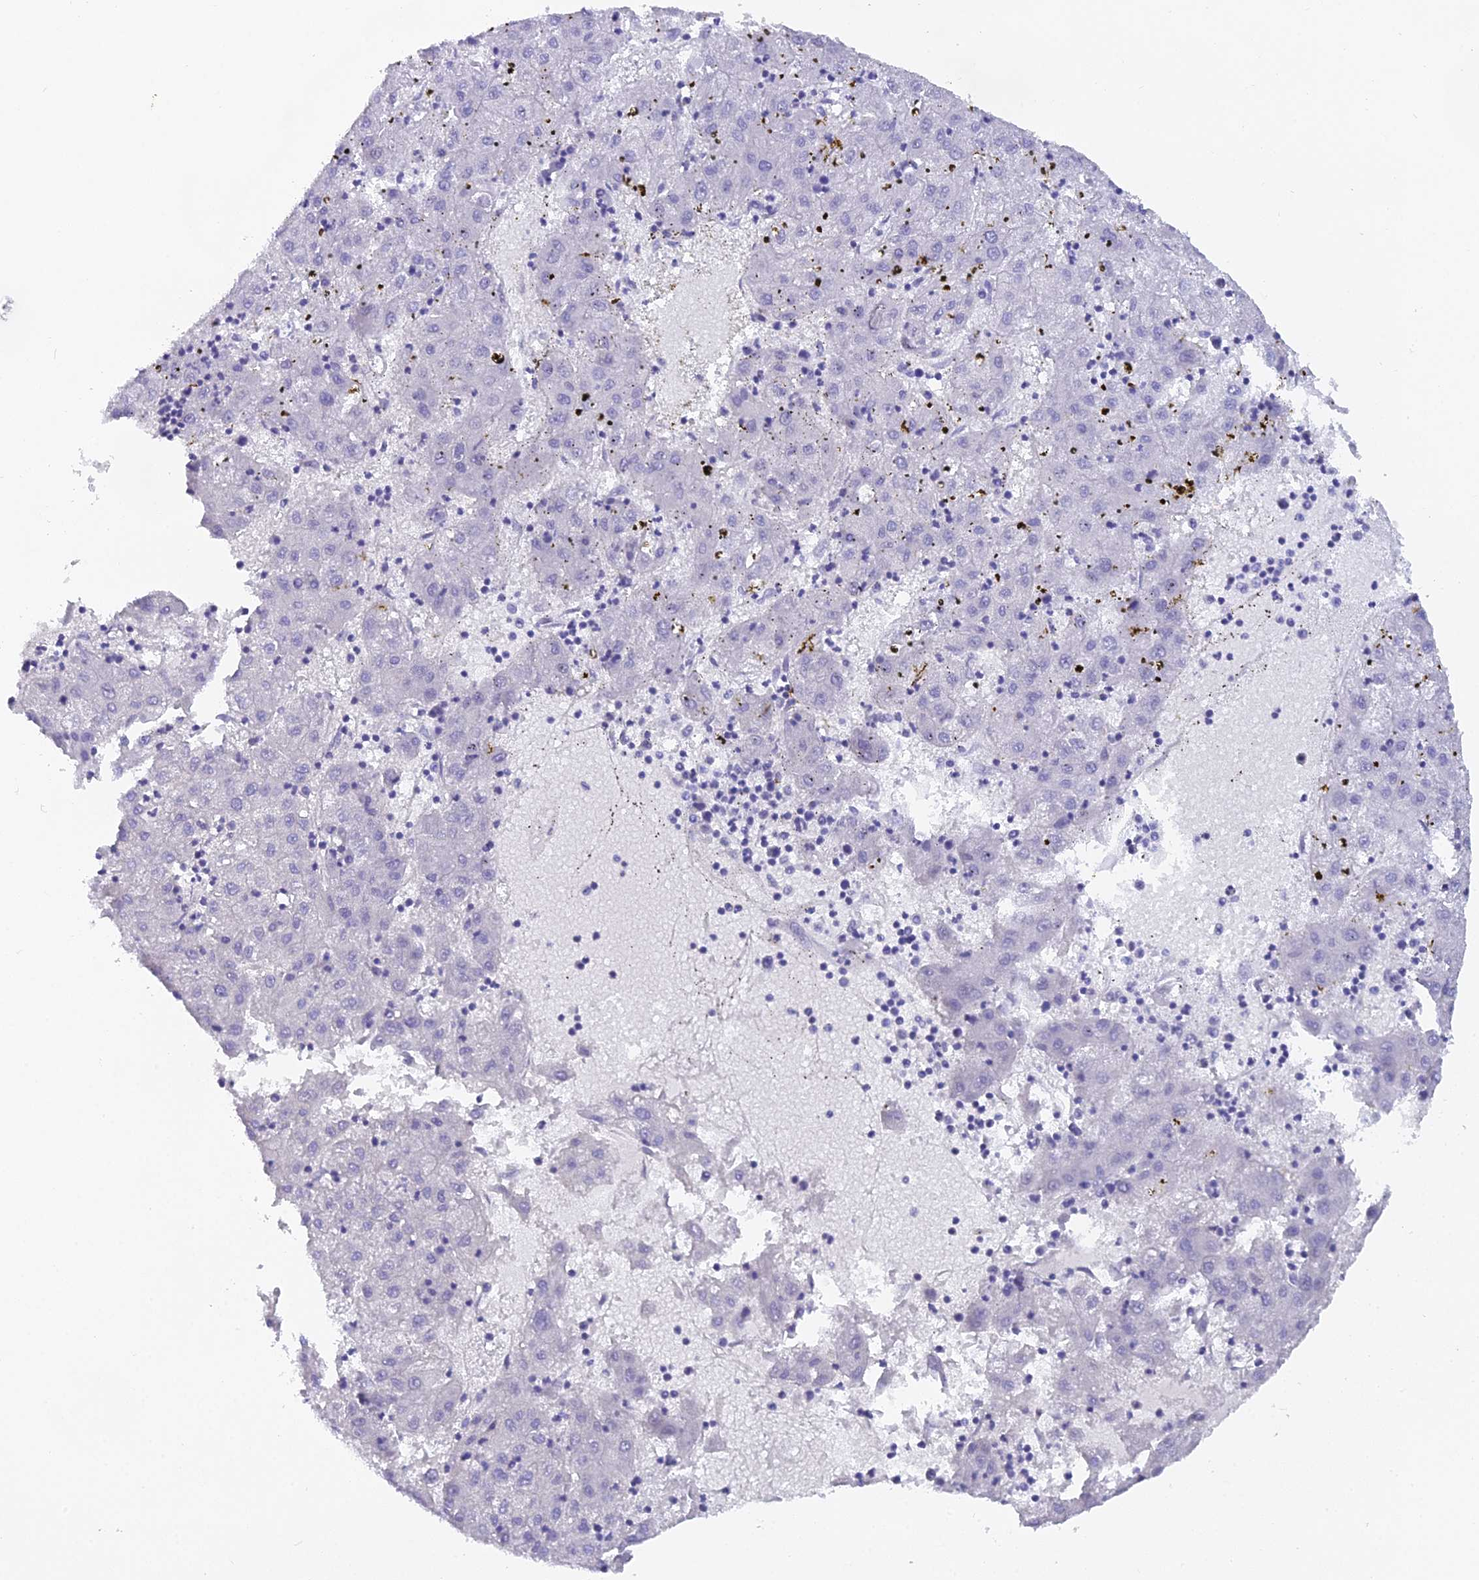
{"staining": {"intensity": "negative", "quantity": "none", "location": "none"}, "tissue": "liver cancer", "cell_type": "Tumor cells", "image_type": "cancer", "snomed": [{"axis": "morphology", "description": "Carcinoma, Hepatocellular, NOS"}, {"axis": "topography", "description": "Liver"}], "caption": "Tumor cells are negative for protein expression in human hepatocellular carcinoma (liver).", "gene": "UNC80", "patient": {"sex": "male", "age": 72}}